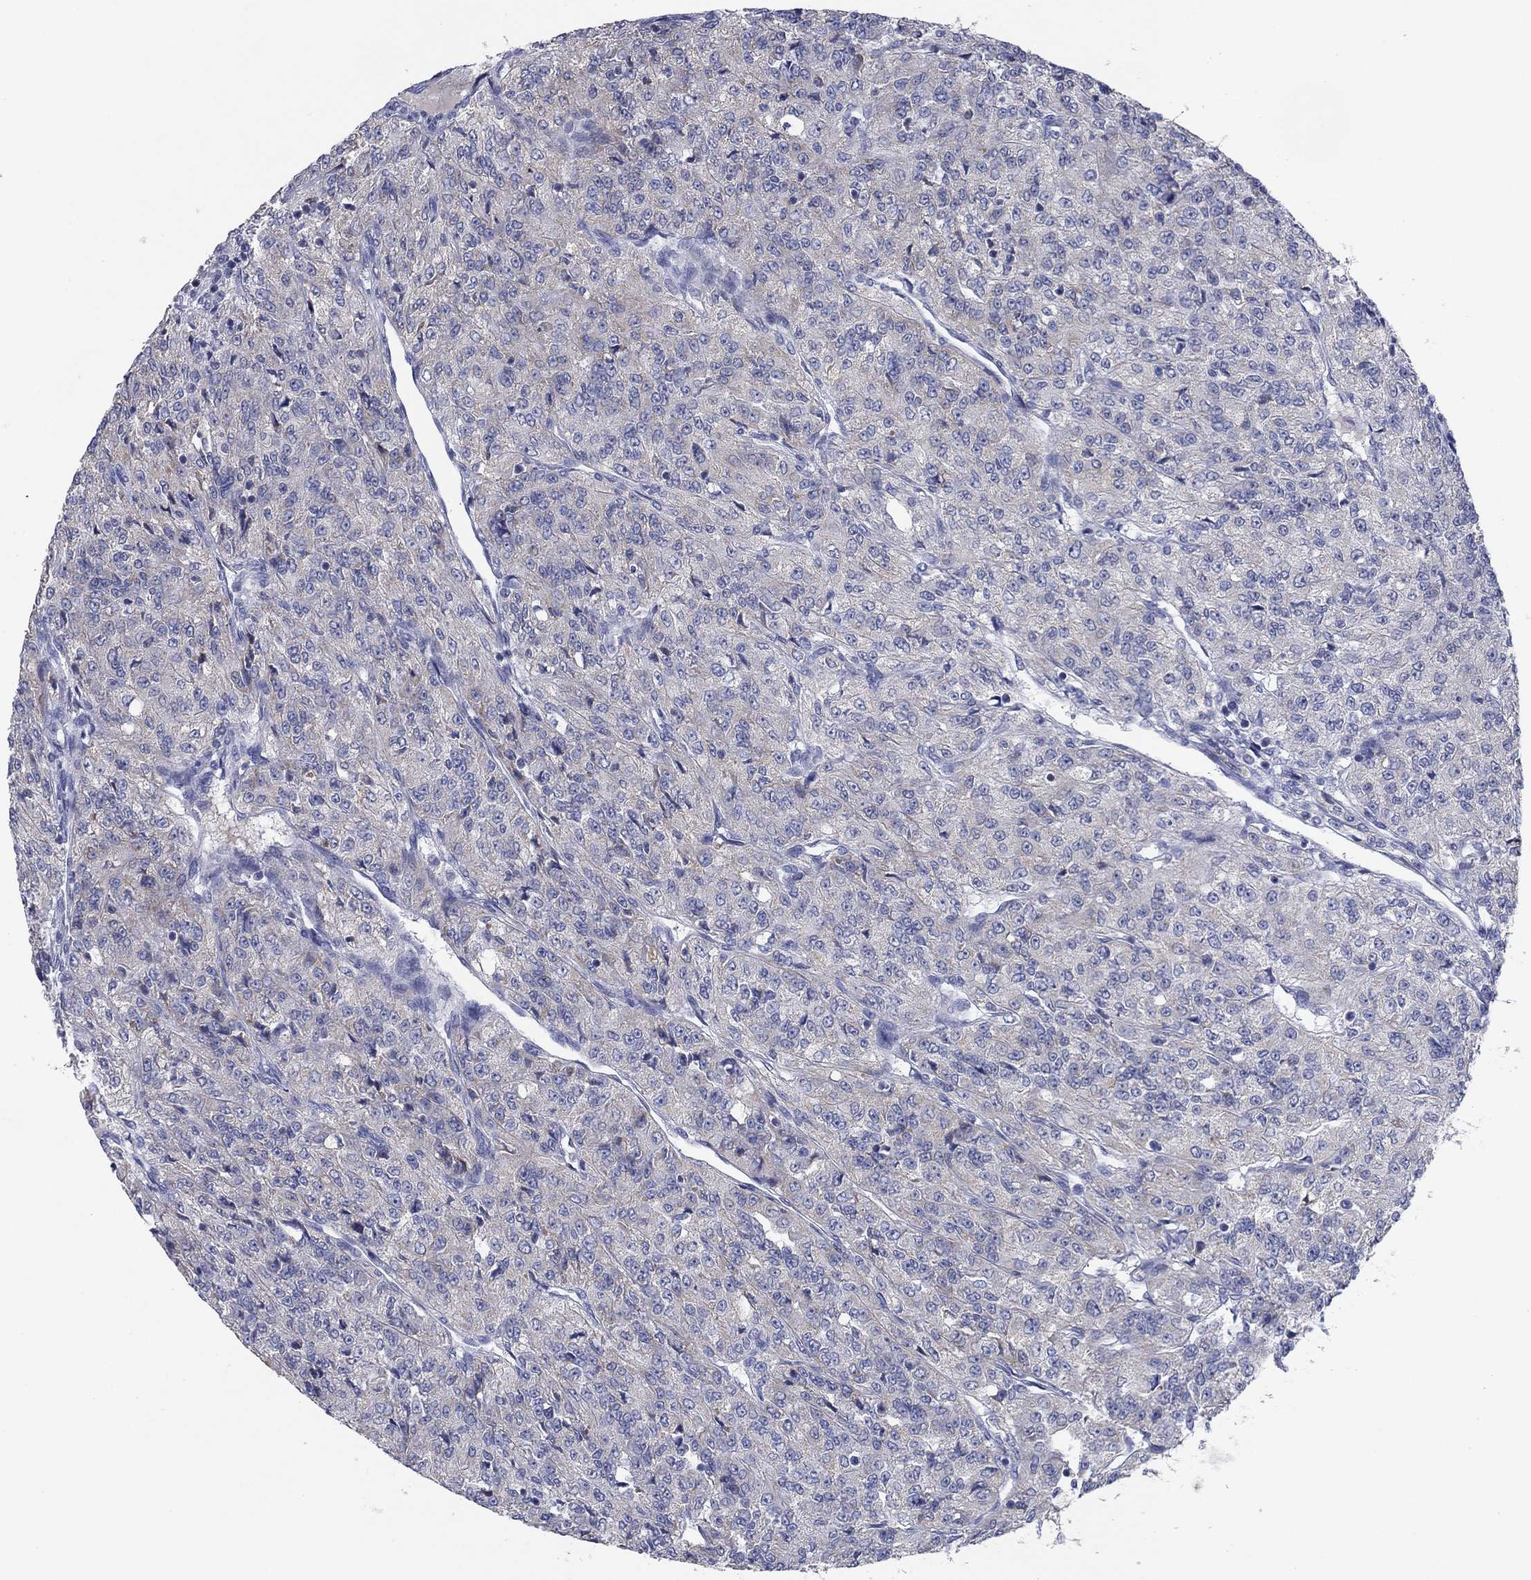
{"staining": {"intensity": "negative", "quantity": "none", "location": "none"}, "tissue": "renal cancer", "cell_type": "Tumor cells", "image_type": "cancer", "snomed": [{"axis": "morphology", "description": "Adenocarcinoma, NOS"}, {"axis": "topography", "description": "Kidney"}], "caption": "An immunohistochemistry micrograph of adenocarcinoma (renal) is shown. There is no staining in tumor cells of adenocarcinoma (renal). The staining was performed using DAB (3,3'-diaminobenzidine) to visualize the protein expression in brown, while the nuclei were stained in blue with hematoxylin (Magnification: 20x).", "gene": "PTGDS", "patient": {"sex": "female", "age": 63}}